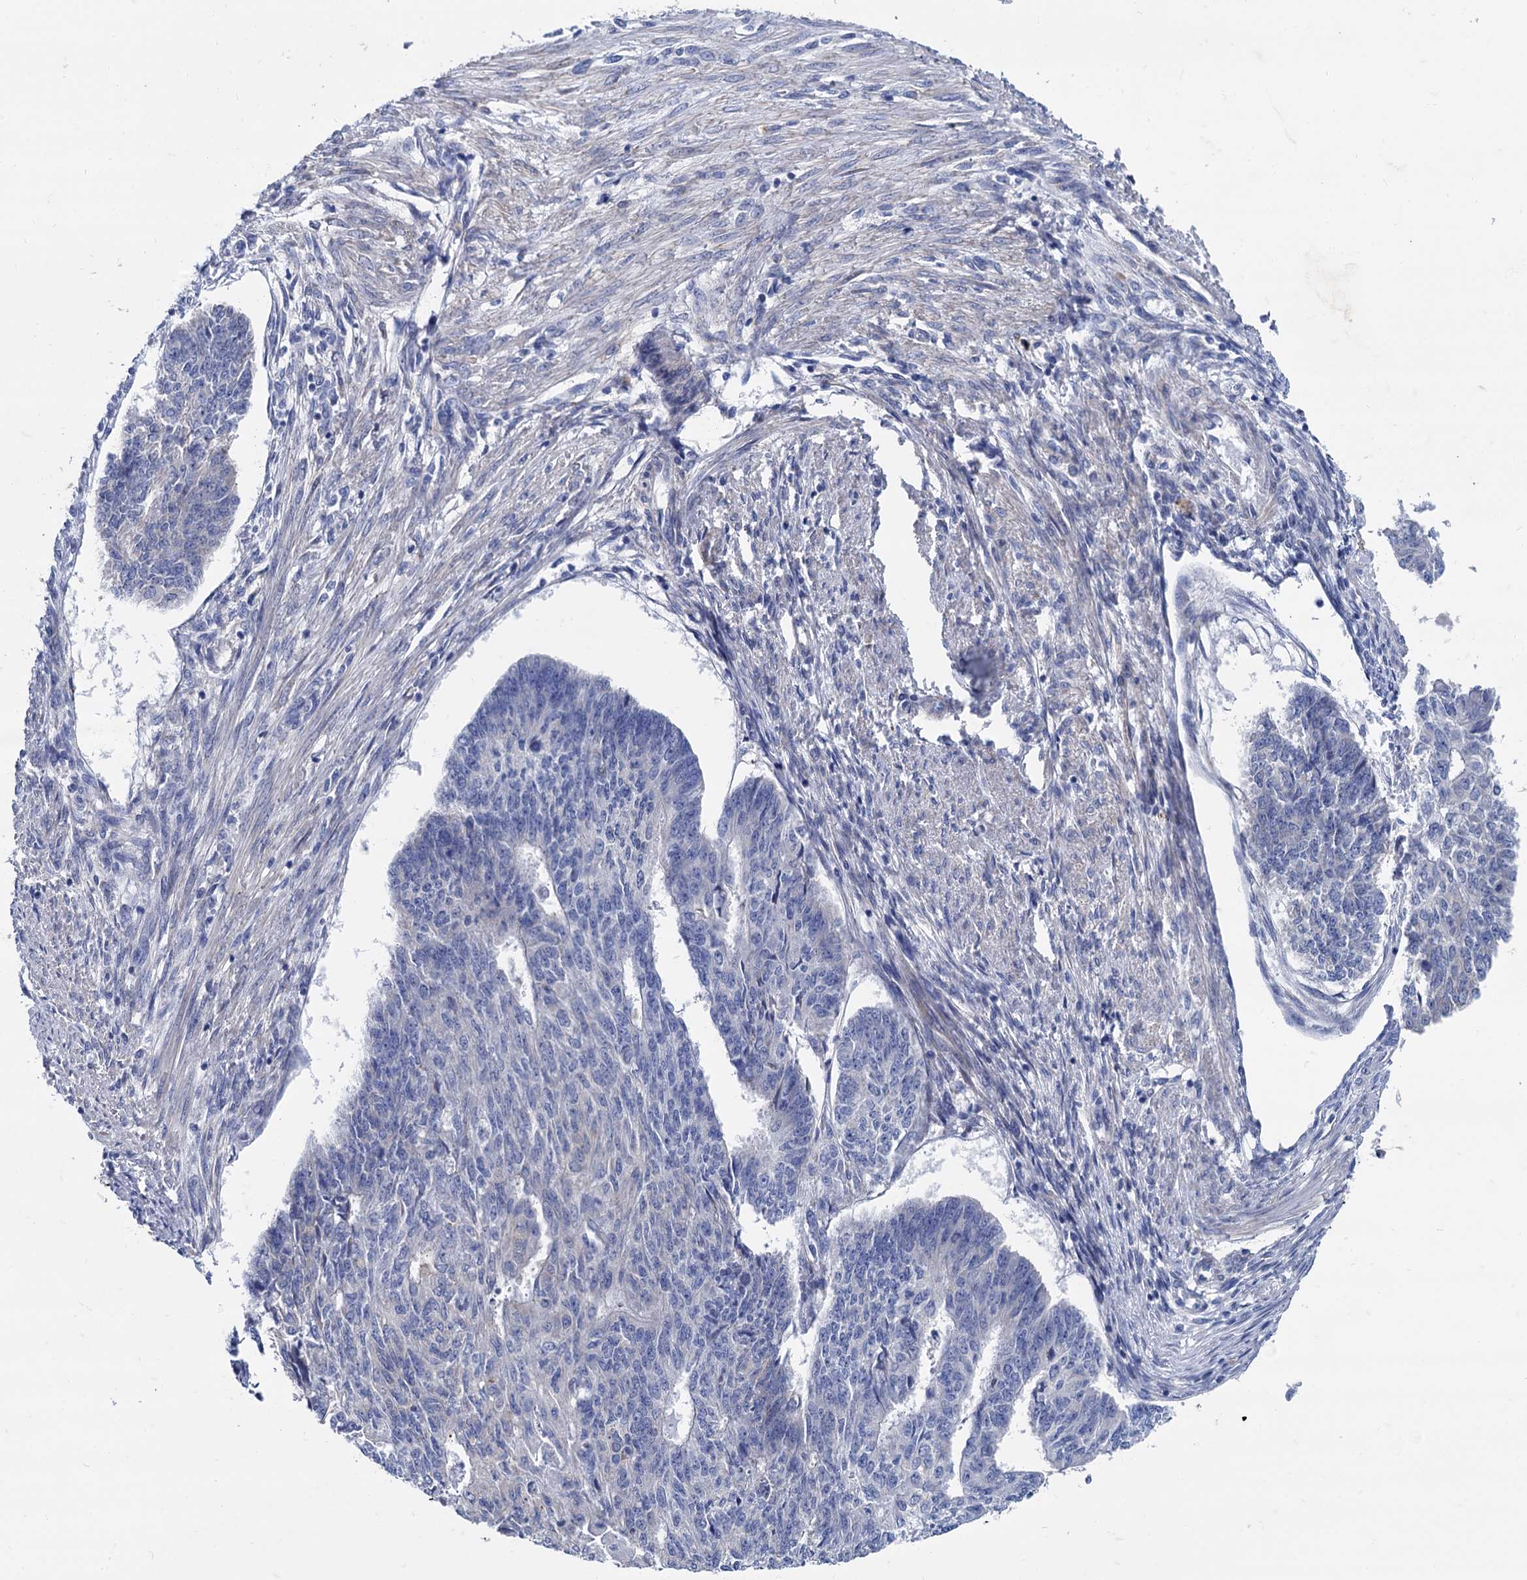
{"staining": {"intensity": "negative", "quantity": "none", "location": "none"}, "tissue": "endometrial cancer", "cell_type": "Tumor cells", "image_type": "cancer", "snomed": [{"axis": "morphology", "description": "Adenocarcinoma, NOS"}, {"axis": "topography", "description": "Endometrium"}], "caption": "A high-resolution micrograph shows immunohistochemistry (IHC) staining of adenocarcinoma (endometrial), which reveals no significant staining in tumor cells. (Brightfield microscopy of DAB immunohistochemistry at high magnification).", "gene": "FOXR2", "patient": {"sex": "female", "age": 32}}